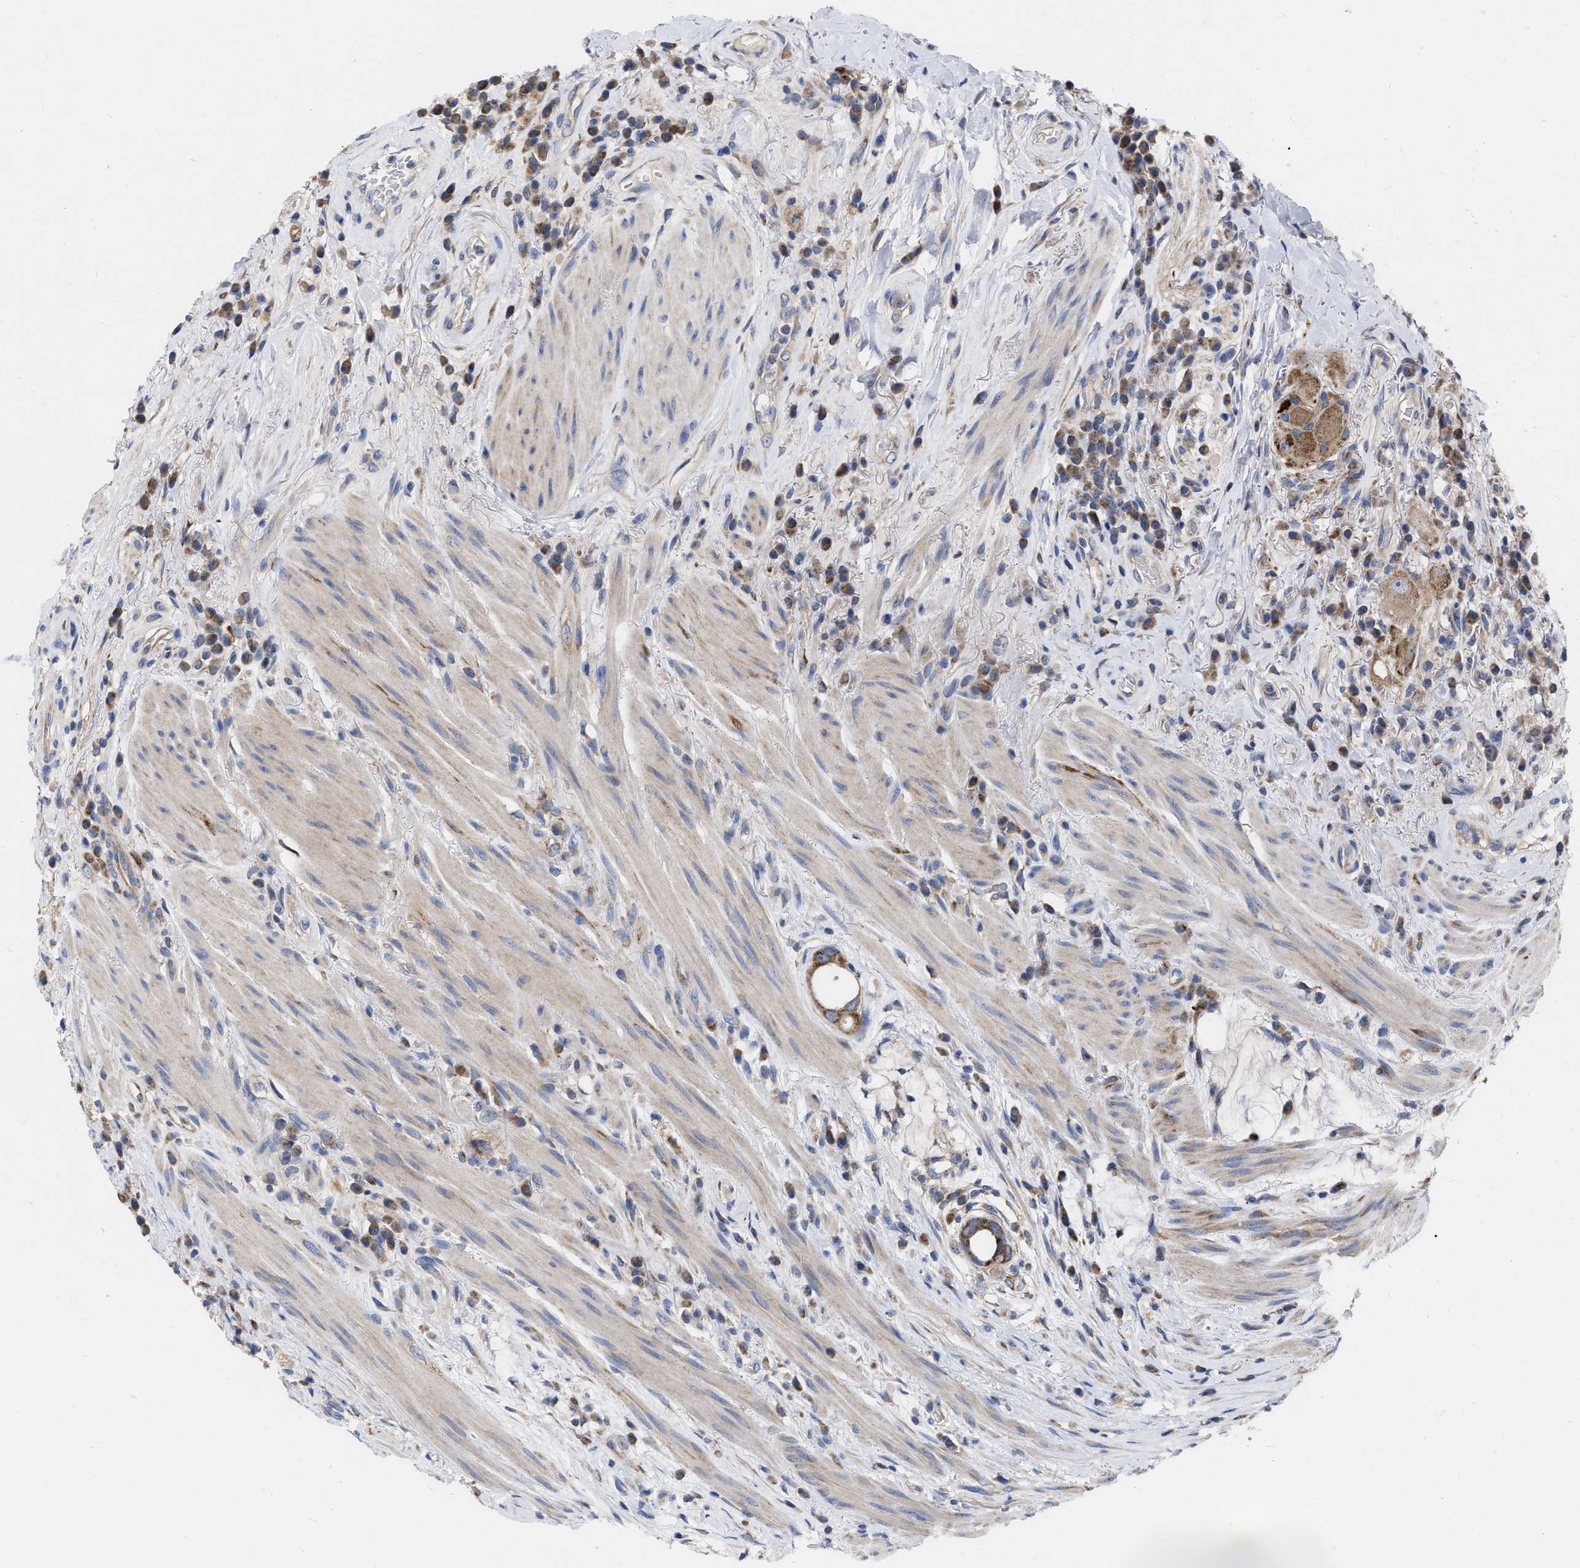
{"staining": {"intensity": "moderate", "quantity": ">75%", "location": "cytoplasmic/membranous"}, "tissue": "colorectal cancer", "cell_type": "Tumor cells", "image_type": "cancer", "snomed": [{"axis": "morphology", "description": "Adenocarcinoma, NOS"}, {"axis": "topography", "description": "Rectum"}], "caption": "Protein staining by immunohistochemistry exhibits moderate cytoplasmic/membranous expression in approximately >75% of tumor cells in colorectal adenocarcinoma. (Brightfield microscopy of DAB IHC at high magnification).", "gene": "CDKN2C", "patient": {"sex": "female", "age": 89}}